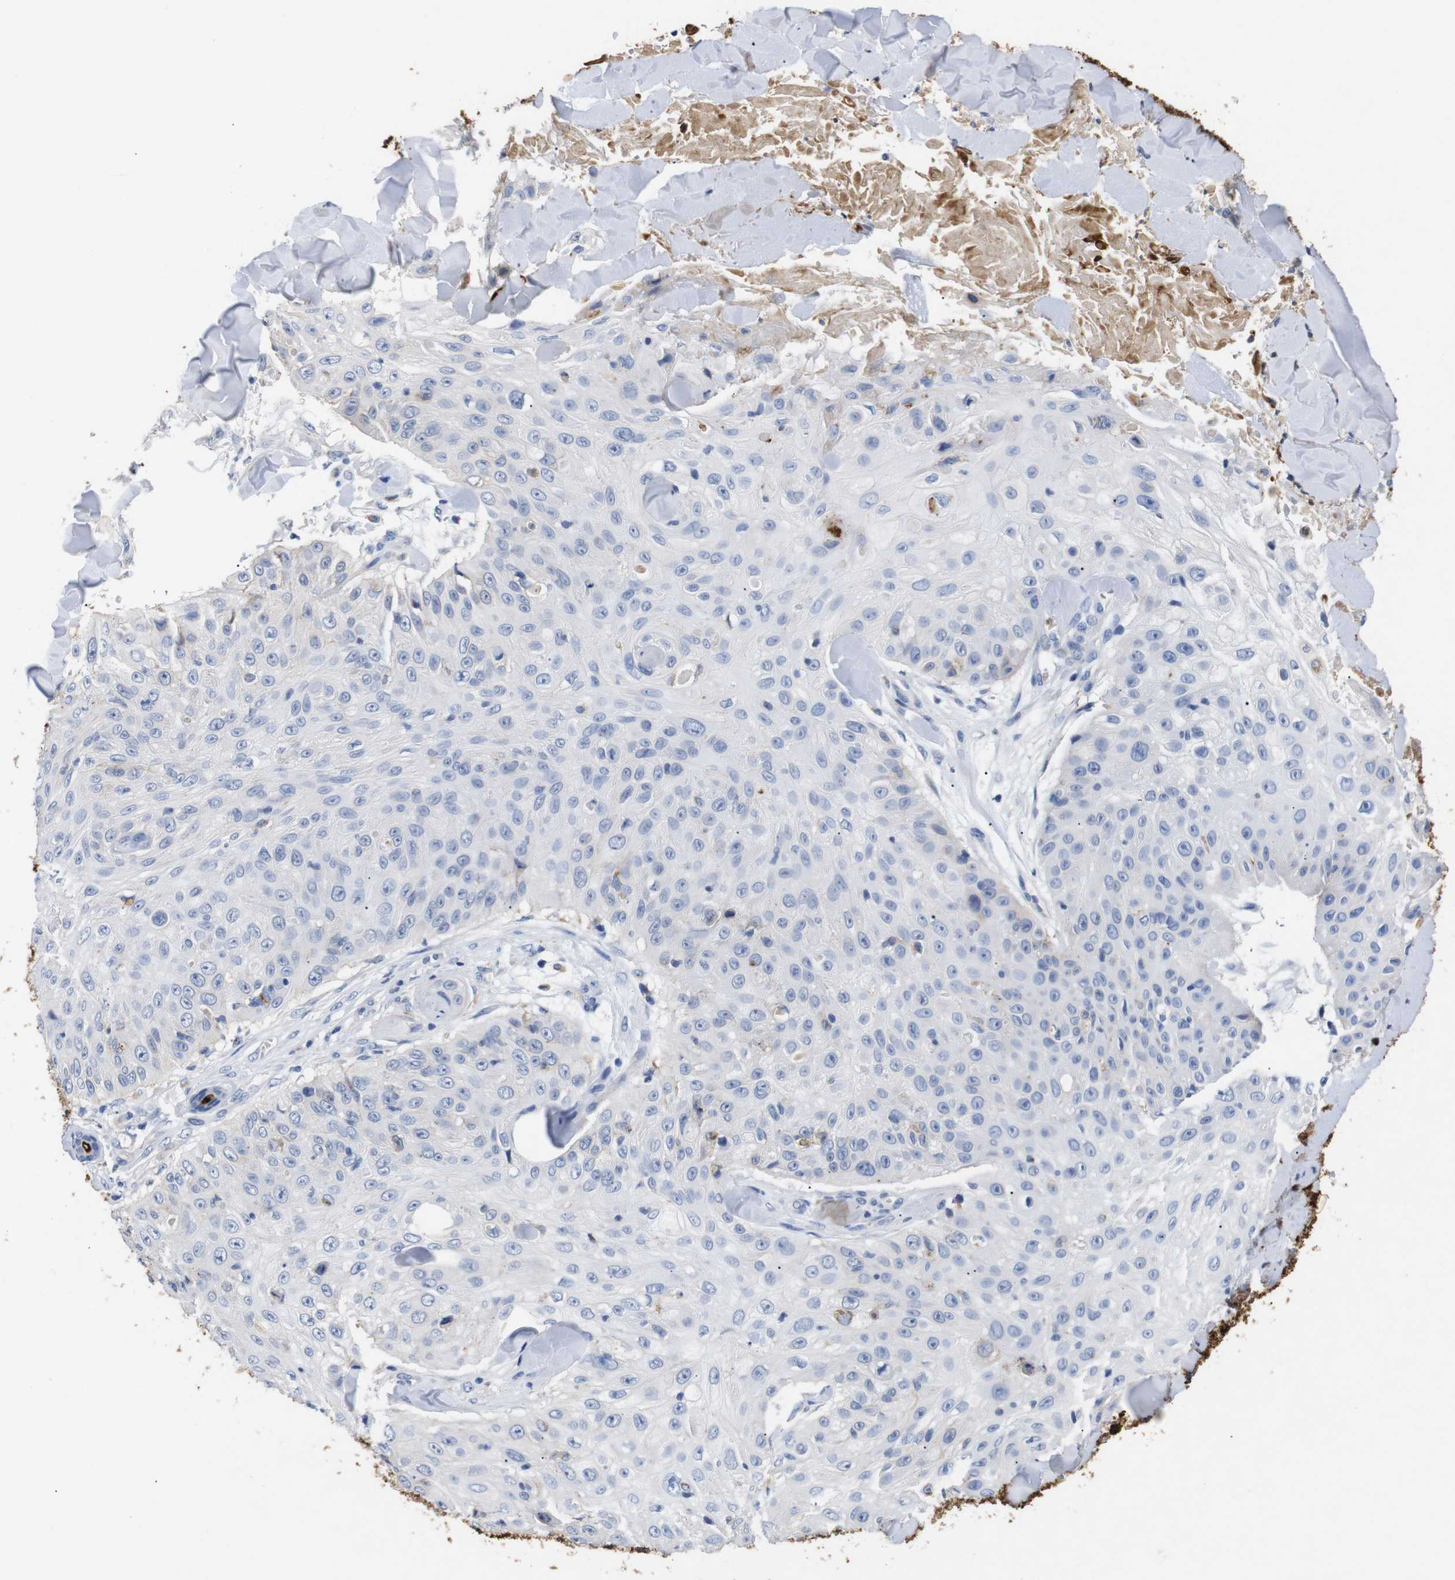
{"staining": {"intensity": "negative", "quantity": "none", "location": "none"}, "tissue": "skin cancer", "cell_type": "Tumor cells", "image_type": "cancer", "snomed": [{"axis": "morphology", "description": "Squamous cell carcinoma, NOS"}, {"axis": "topography", "description": "Skin"}], "caption": "Immunohistochemistry (IHC) of squamous cell carcinoma (skin) displays no positivity in tumor cells.", "gene": "SDCBP", "patient": {"sex": "male", "age": 86}}